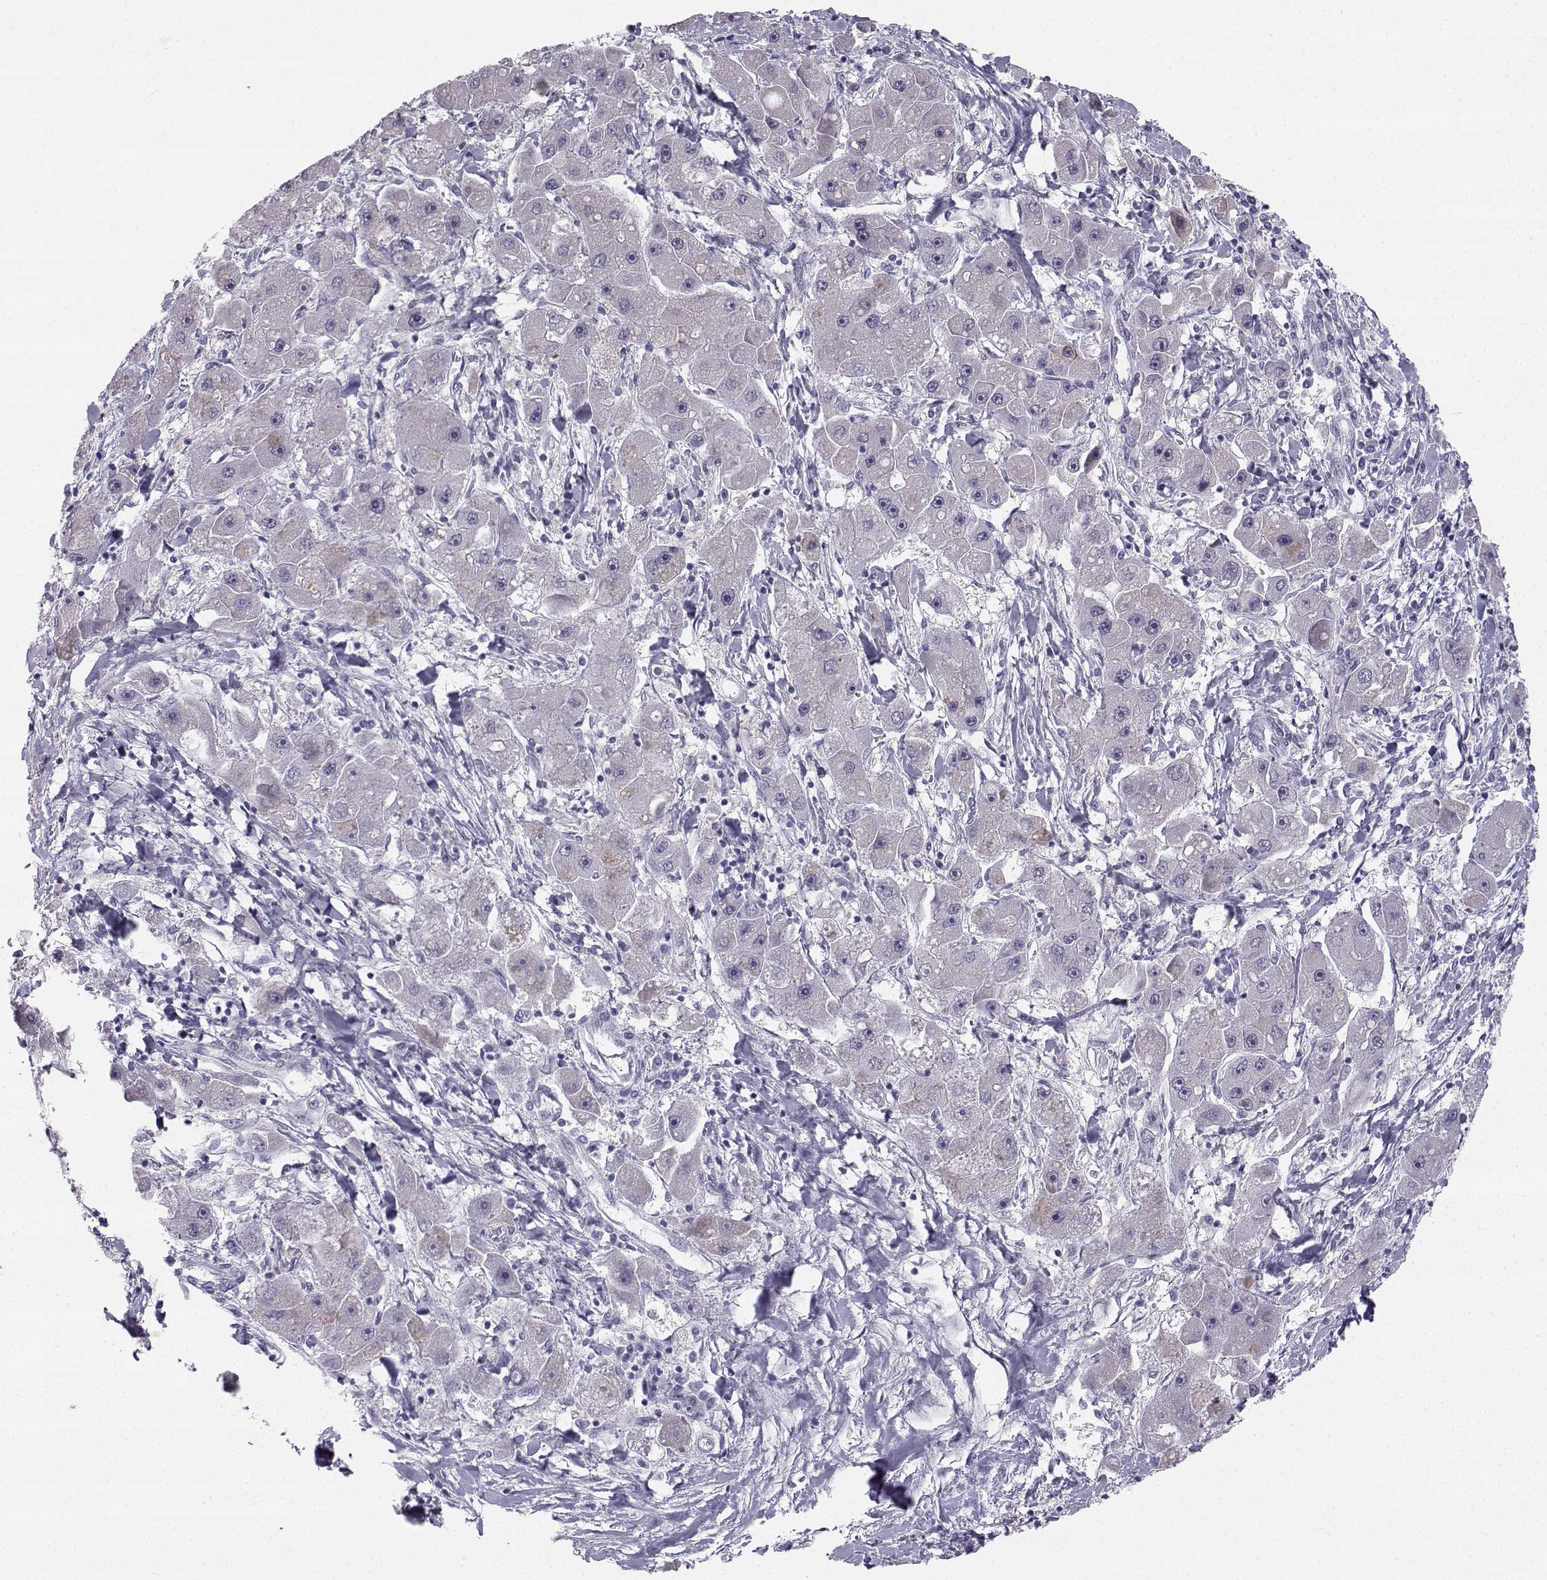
{"staining": {"intensity": "negative", "quantity": "none", "location": "none"}, "tissue": "liver cancer", "cell_type": "Tumor cells", "image_type": "cancer", "snomed": [{"axis": "morphology", "description": "Carcinoma, Hepatocellular, NOS"}, {"axis": "topography", "description": "Liver"}], "caption": "This micrograph is of liver cancer (hepatocellular carcinoma) stained with immunohistochemistry to label a protein in brown with the nuclei are counter-stained blue. There is no positivity in tumor cells.", "gene": "SYCE1", "patient": {"sex": "male", "age": 24}}